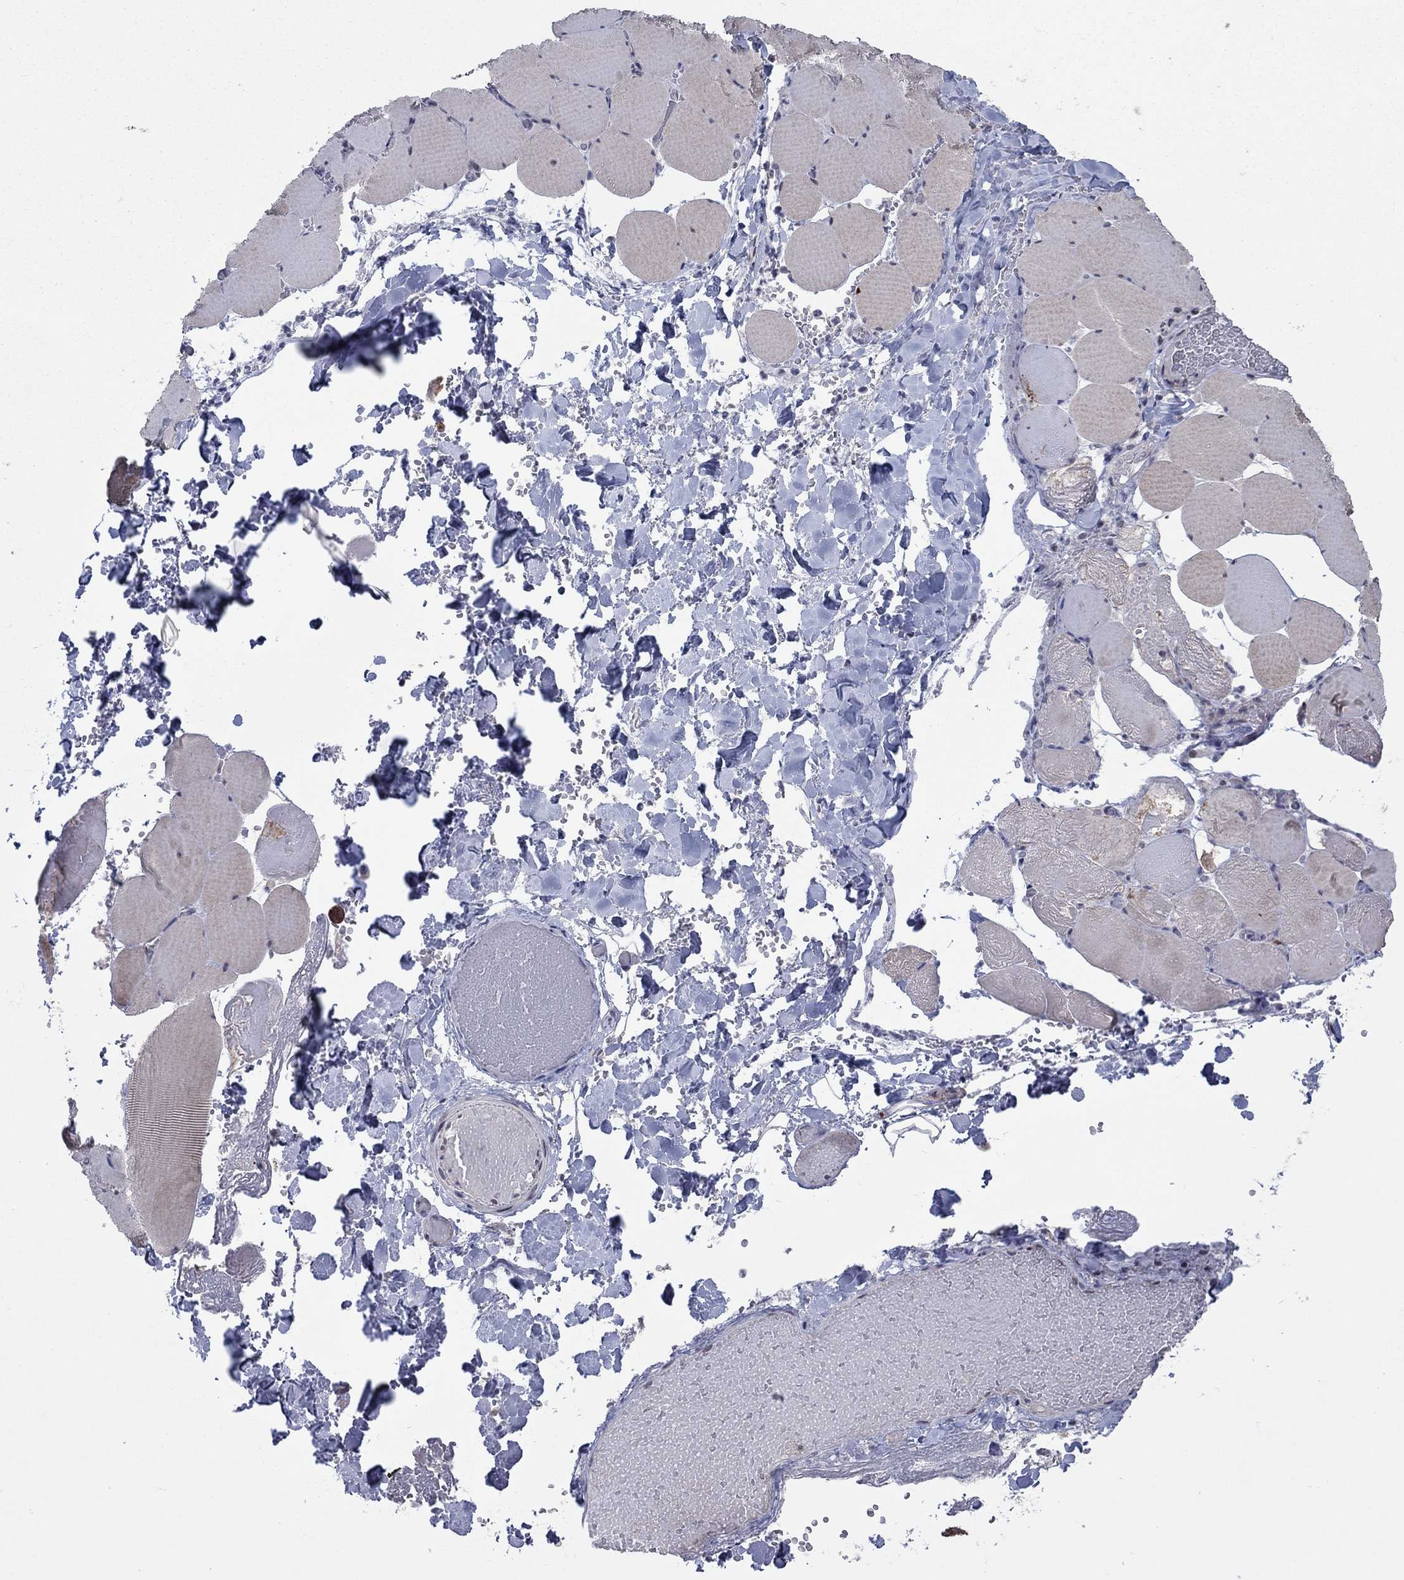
{"staining": {"intensity": "weak", "quantity": "25%-75%", "location": "cytoplasmic/membranous"}, "tissue": "skeletal muscle", "cell_type": "Myocytes", "image_type": "normal", "snomed": [{"axis": "morphology", "description": "Normal tissue, NOS"}, {"axis": "morphology", "description": "Malignant melanoma, Metastatic site"}, {"axis": "topography", "description": "Skeletal muscle"}], "caption": "Immunohistochemistry (IHC) image of normal skeletal muscle: skeletal muscle stained using immunohistochemistry (IHC) shows low levels of weak protein expression localized specifically in the cytoplasmic/membranous of myocytes, appearing as a cytoplasmic/membranous brown color.", "gene": "CDCA5", "patient": {"sex": "male", "age": 50}}